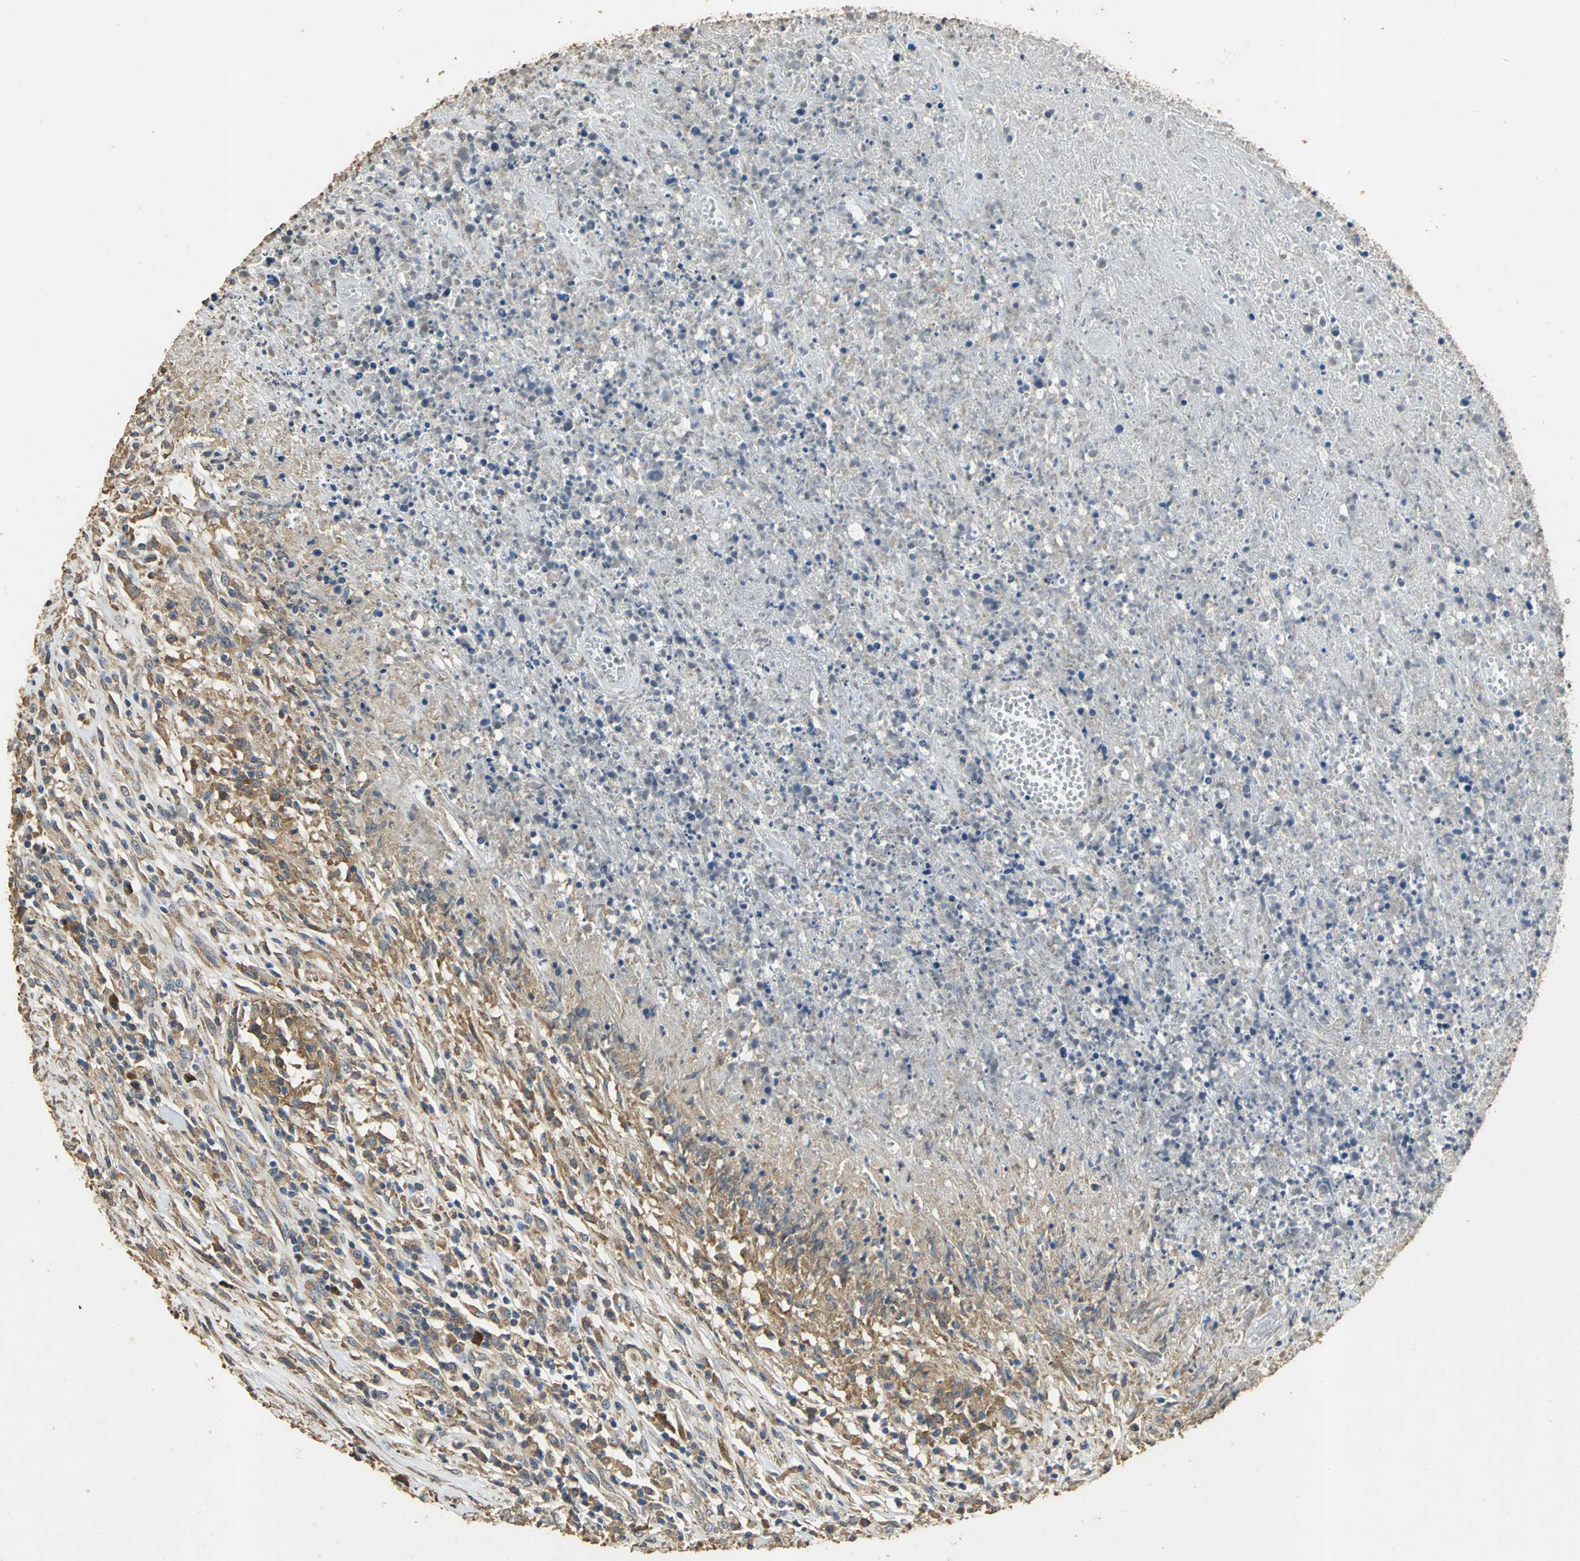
{"staining": {"intensity": "weak", "quantity": ">75%", "location": "cytoplasmic/membranous"}, "tissue": "lymphoma", "cell_type": "Tumor cells", "image_type": "cancer", "snomed": [{"axis": "morphology", "description": "Malignant lymphoma, non-Hodgkin's type, High grade"}, {"axis": "topography", "description": "Lymph node"}], "caption": "IHC of lymphoma demonstrates low levels of weak cytoplasmic/membranous expression in approximately >75% of tumor cells.", "gene": "ACSL4", "patient": {"sex": "female", "age": 84}}